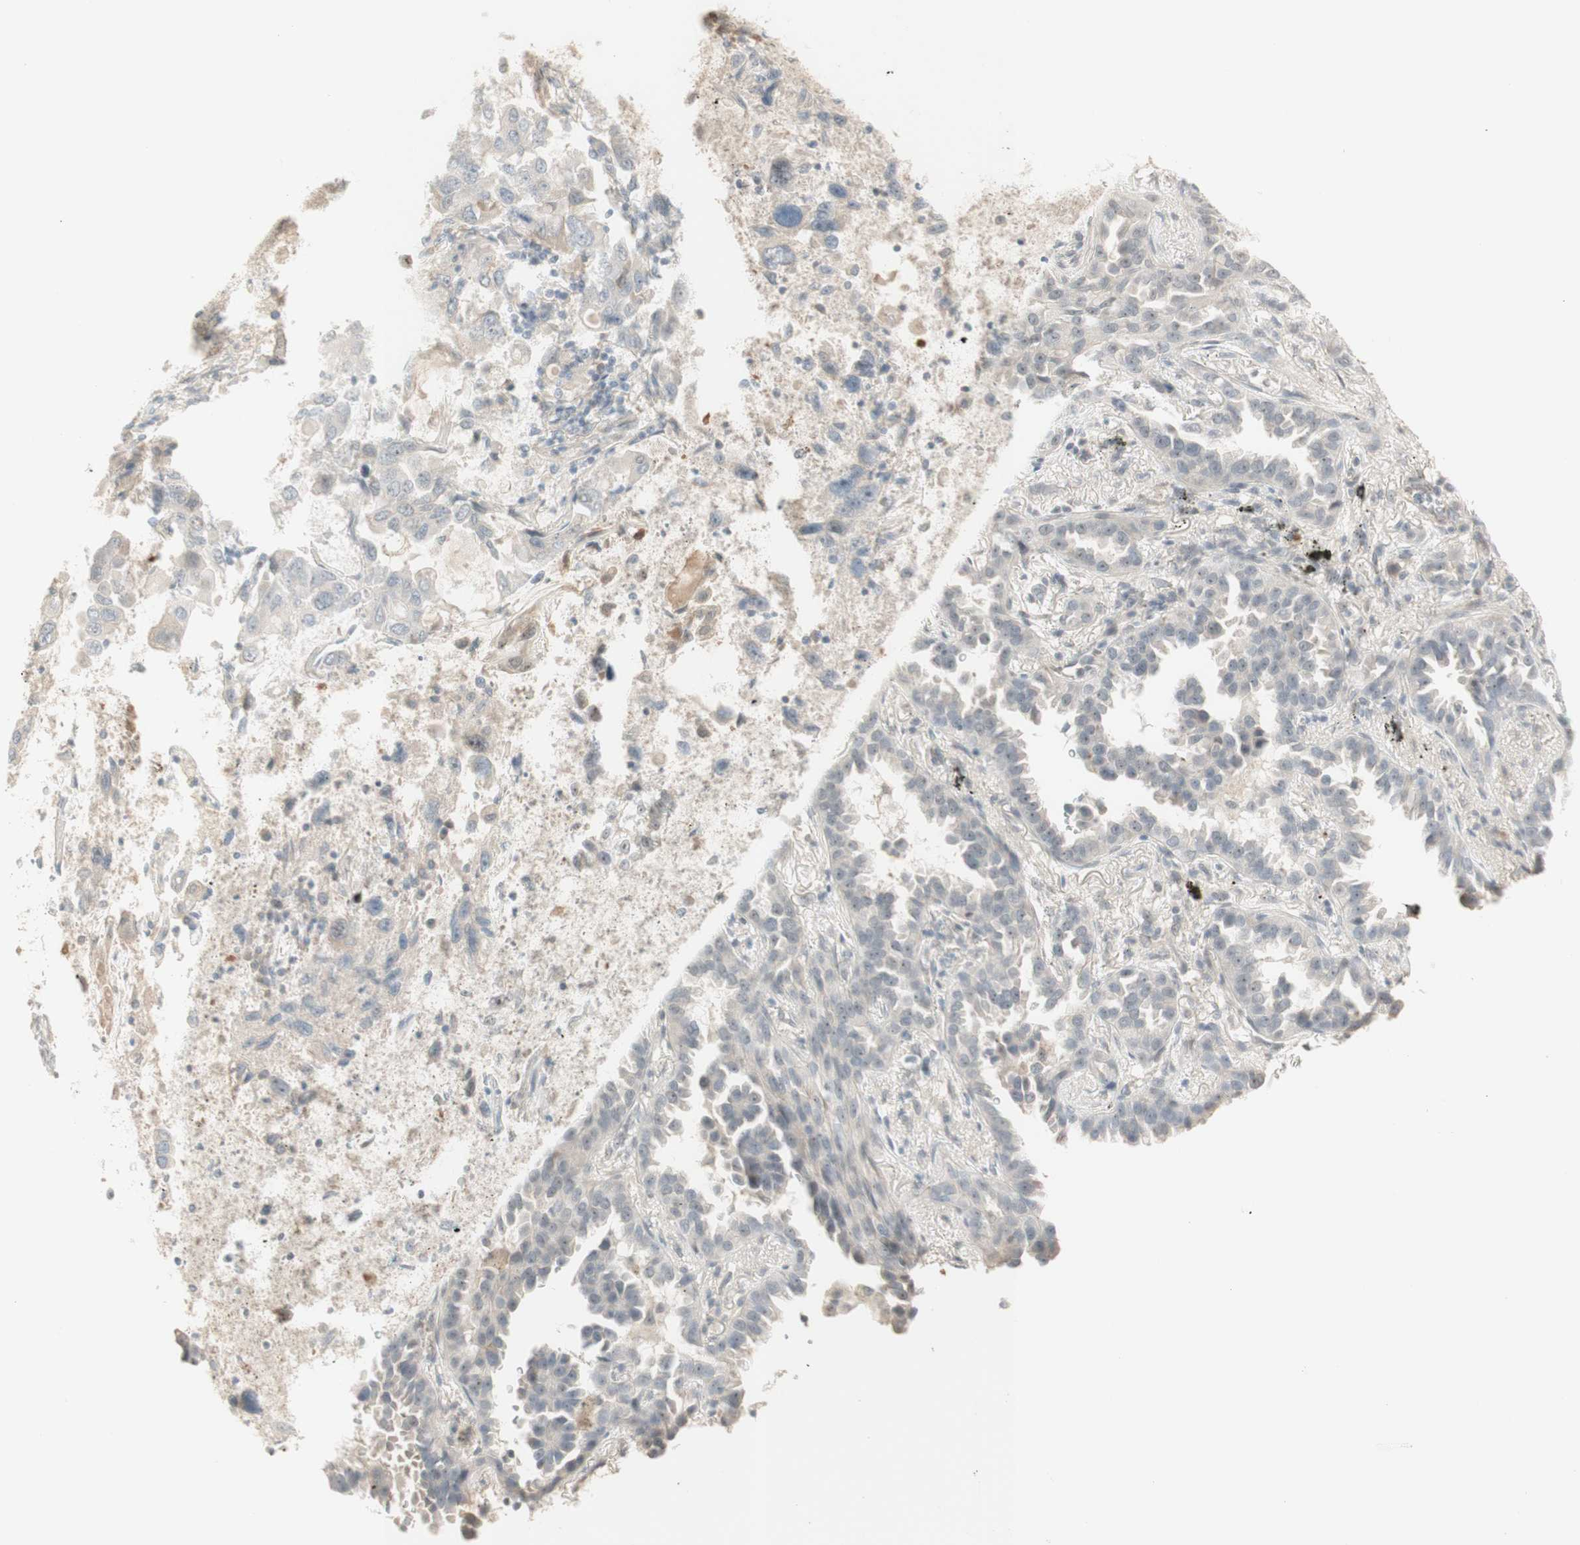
{"staining": {"intensity": "negative", "quantity": "none", "location": "none"}, "tissue": "lung cancer", "cell_type": "Tumor cells", "image_type": "cancer", "snomed": [{"axis": "morphology", "description": "Normal tissue, NOS"}, {"axis": "morphology", "description": "Adenocarcinoma, NOS"}, {"axis": "topography", "description": "Lung"}], "caption": "An immunohistochemistry (IHC) image of lung cancer (adenocarcinoma) is shown. There is no staining in tumor cells of lung cancer (adenocarcinoma). Brightfield microscopy of IHC stained with DAB (3,3'-diaminobenzidine) (brown) and hematoxylin (blue), captured at high magnification.", "gene": "PLCD4", "patient": {"sex": "male", "age": 59}}